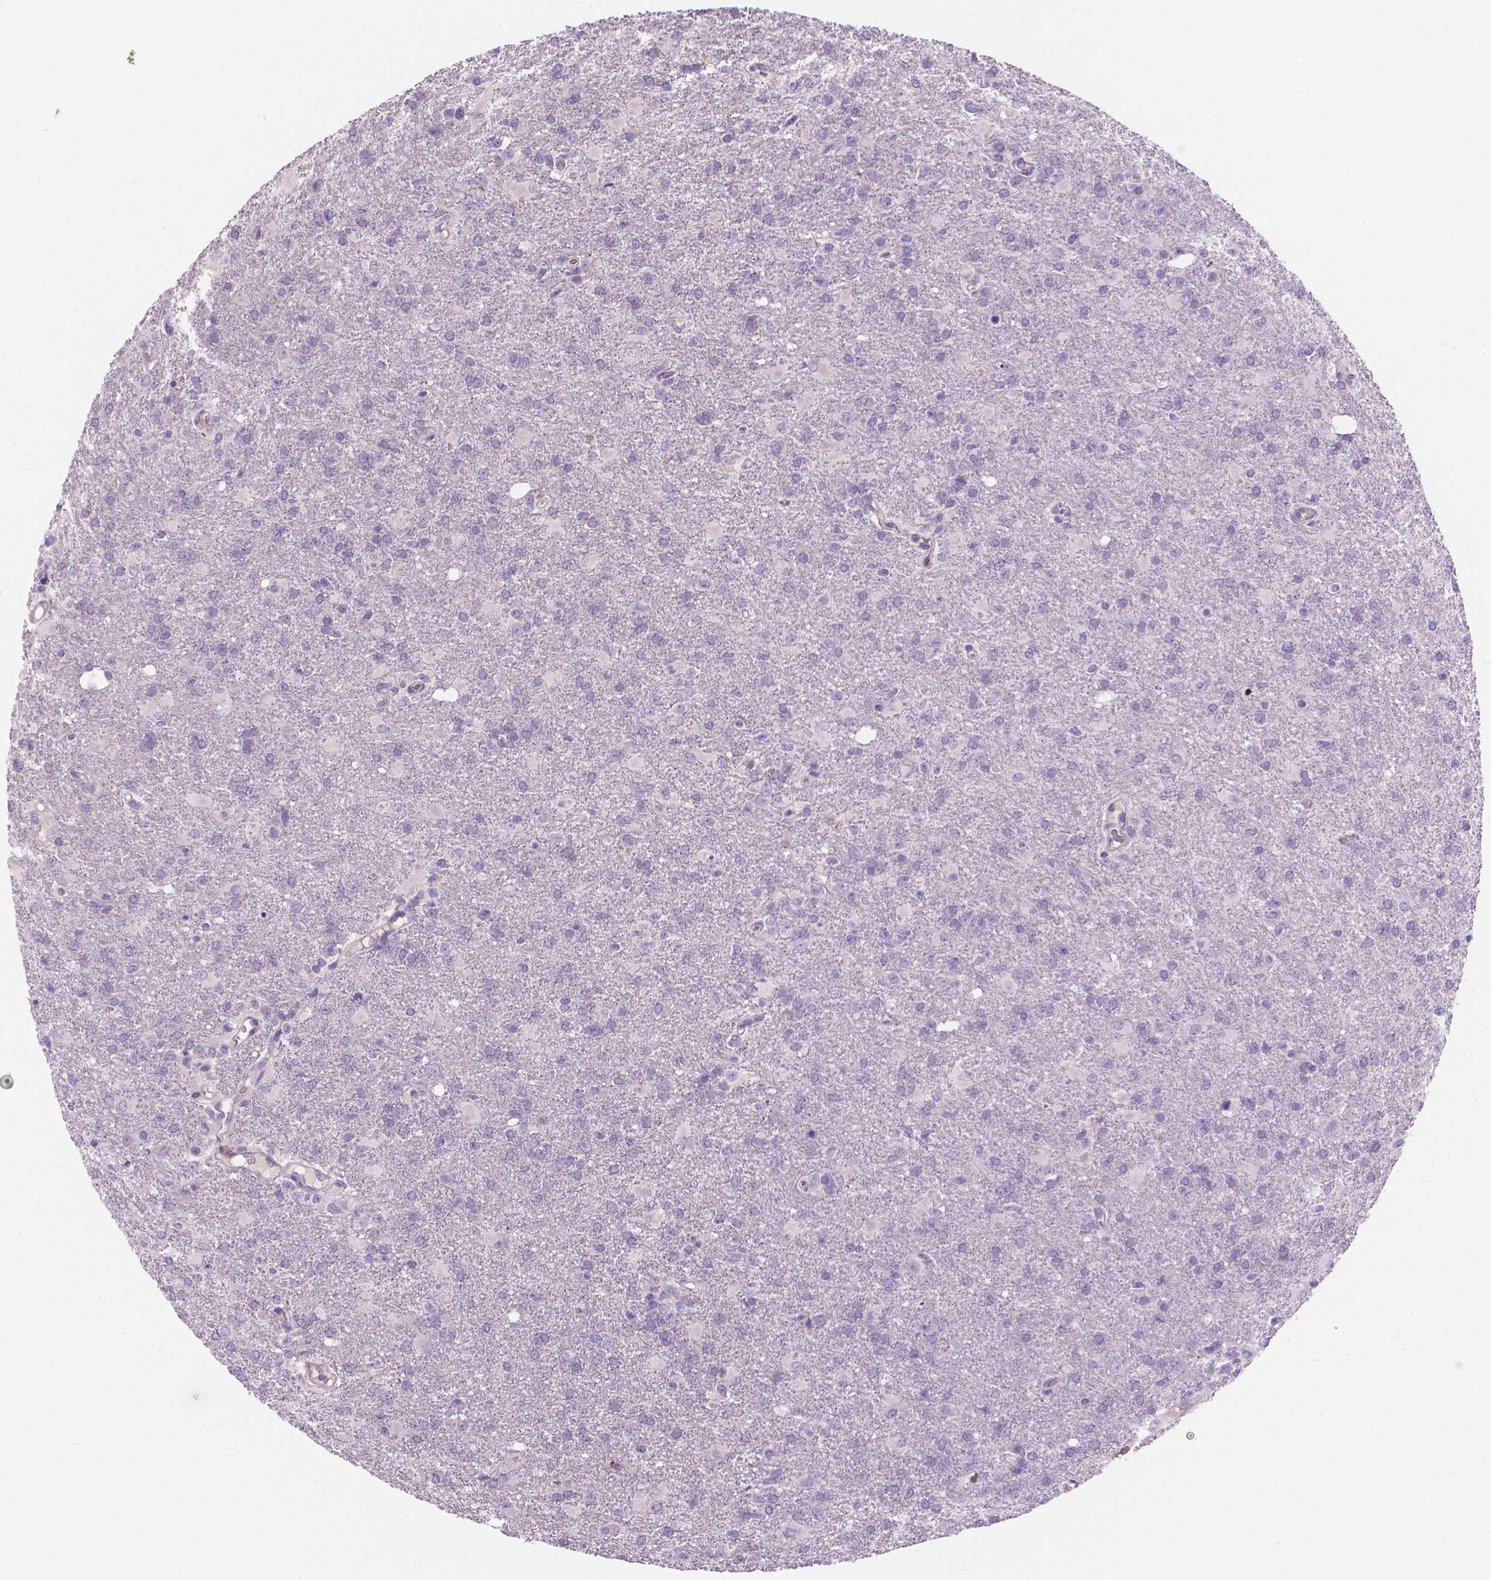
{"staining": {"intensity": "negative", "quantity": "none", "location": "none"}, "tissue": "glioma", "cell_type": "Tumor cells", "image_type": "cancer", "snomed": [{"axis": "morphology", "description": "Glioma, malignant, High grade"}, {"axis": "topography", "description": "Brain"}], "caption": "Protein analysis of high-grade glioma (malignant) shows no significant positivity in tumor cells.", "gene": "CABCOCO1", "patient": {"sex": "male", "age": 68}}